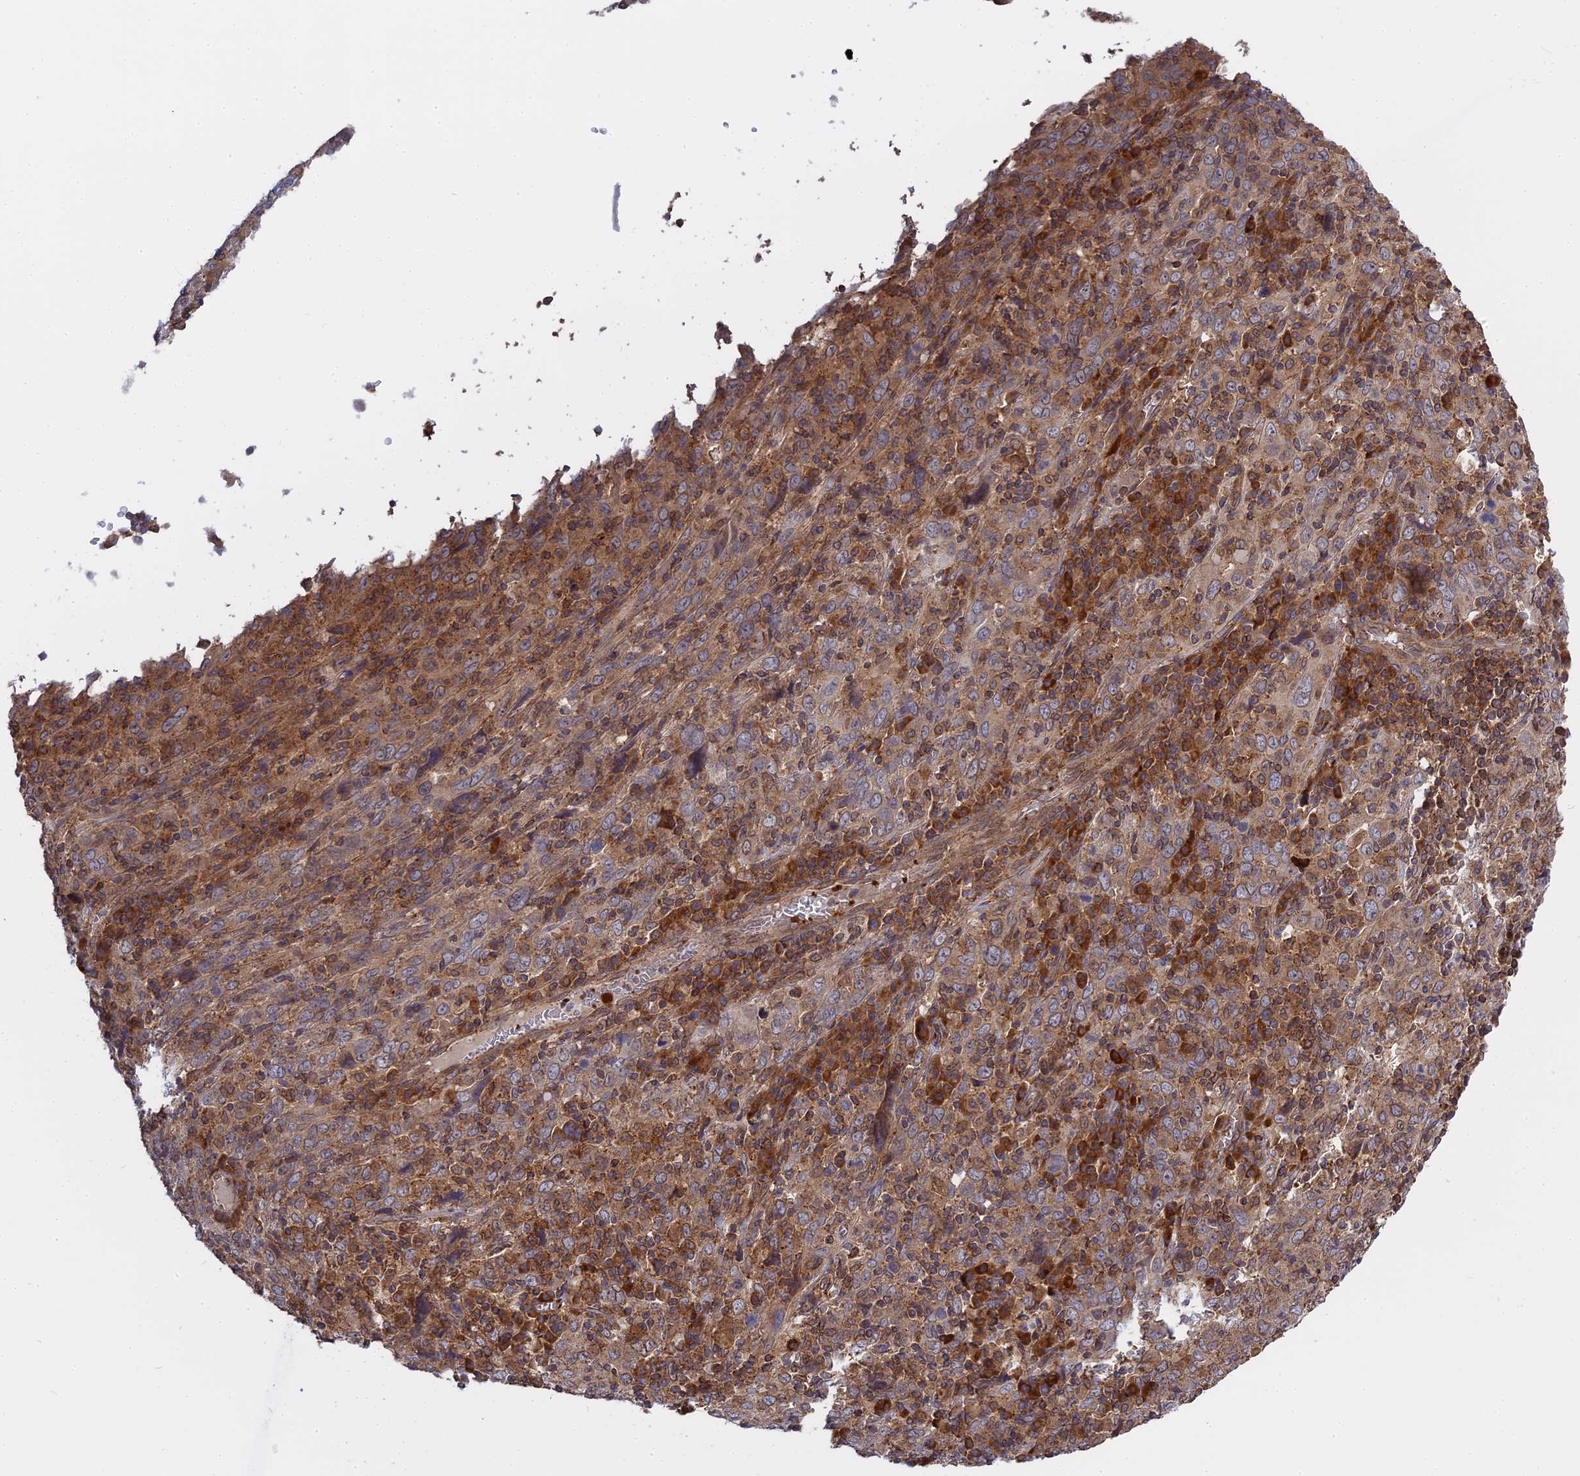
{"staining": {"intensity": "moderate", "quantity": ">75%", "location": "cytoplasmic/membranous"}, "tissue": "cervical cancer", "cell_type": "Tumor cells", "image_type": "cancer", "snomed": [{"axis": "morphology", "description": "Squamous cell carcinoma, NOS"}, {"axis": "topography", "description": "Cervix"}], "caption": "There is medium levels of moderate cytoplasmic/membranous staining in tumor cells of cervical squamous cell carcinoma, as demonstrated by immunohistochemical staining (brown color).", "gene": "IL21R", "patient": {"sex": "female", "age": 46}}